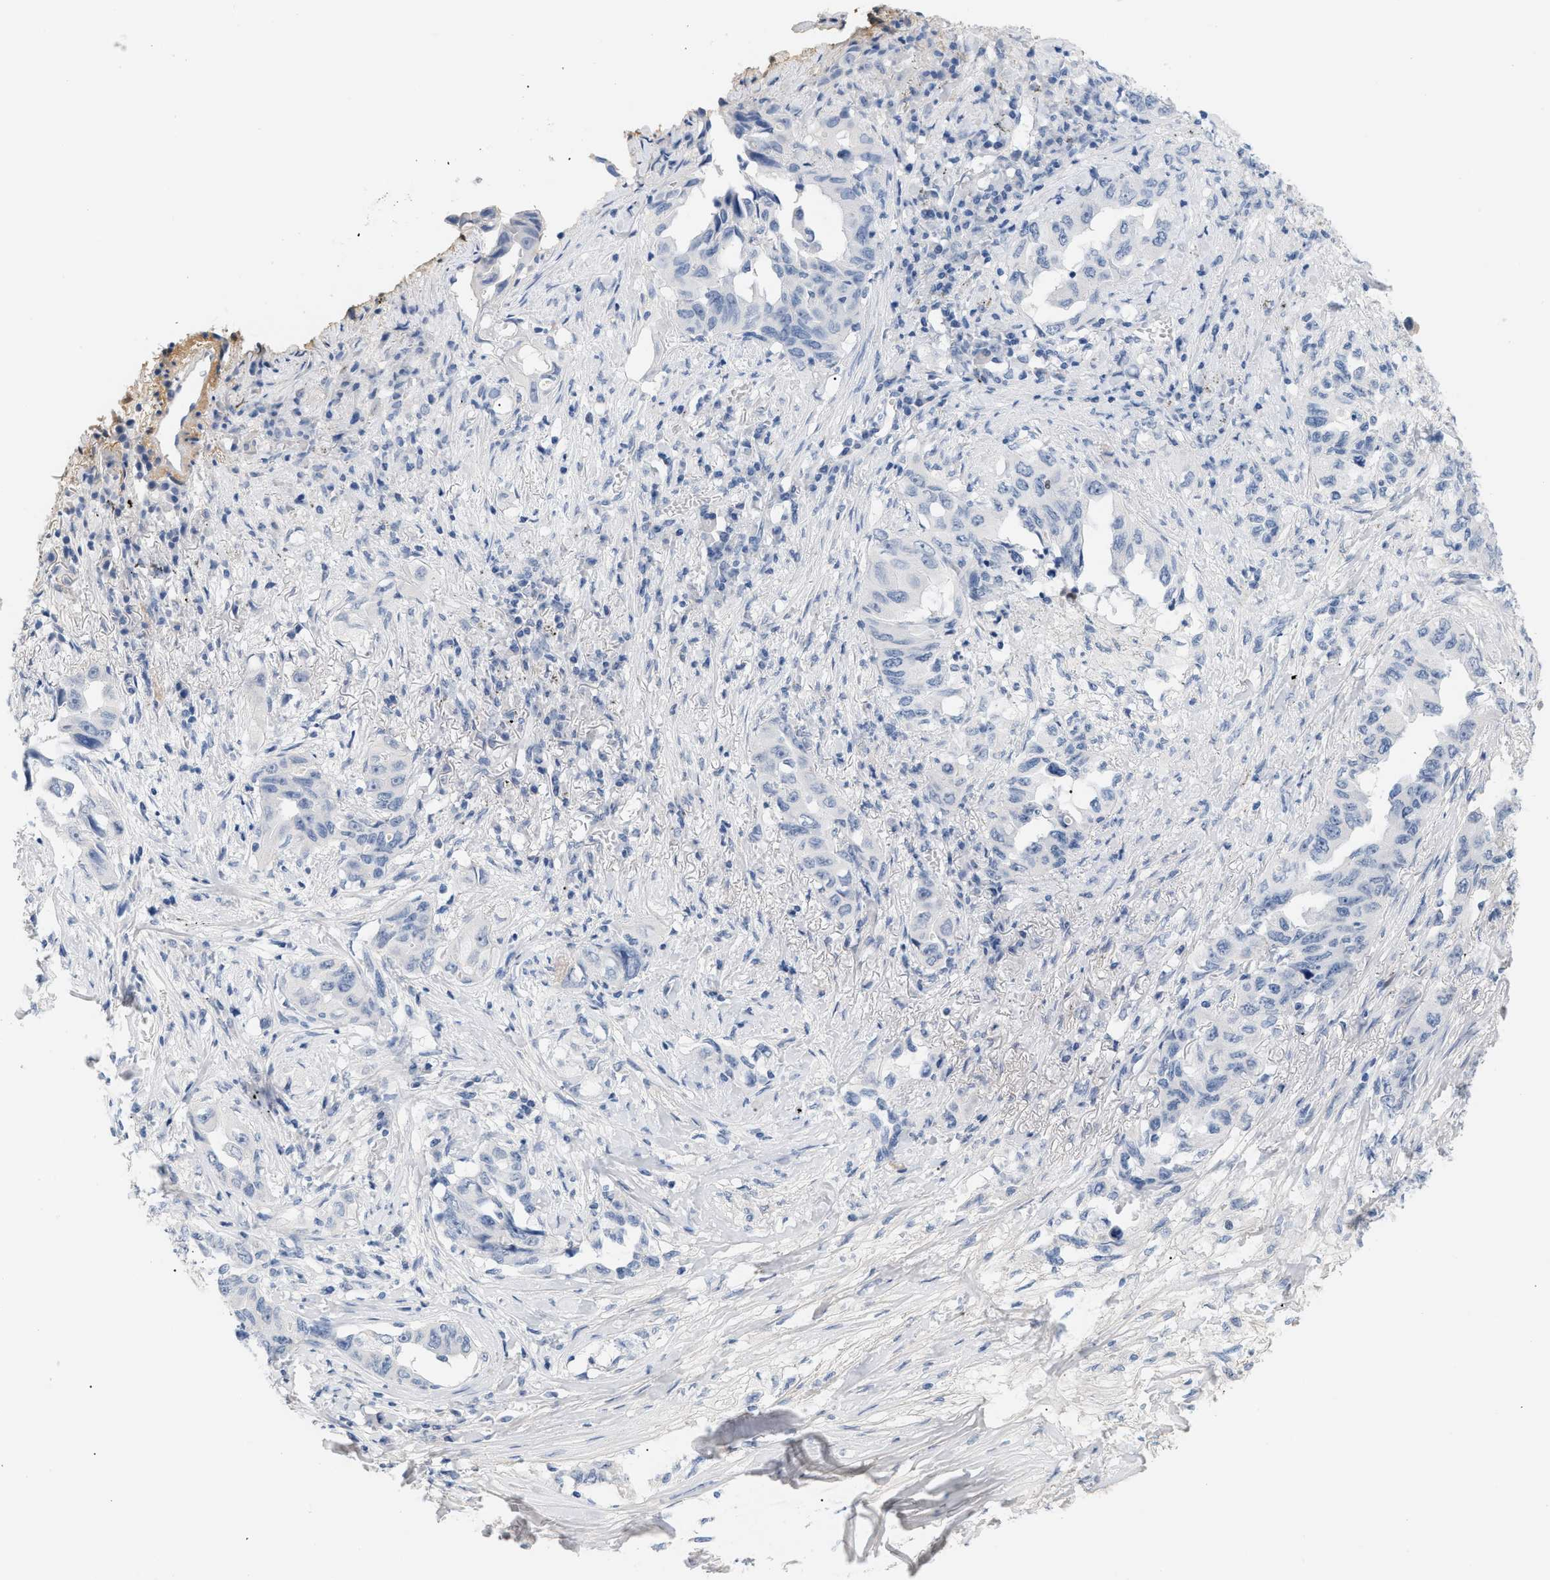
{"staining": {"intensity": "negative", "quantity": "none", "location": "none"}, "tissue": "lung cancer", "cell_type": "Tumor cells", "image_type": "cancer", "snomed": [{"axis": "morphology", "description": "Adenocarcinoma, NOS"}, {"axis": "topography", "description": "Lung"}], "caption": "Lung adenocarcinoma was stained to show a protein in brown. There is no significant positivity in tumor cells.", "gene": "CFH", "patient": {"sex": "female", "age": 51}}